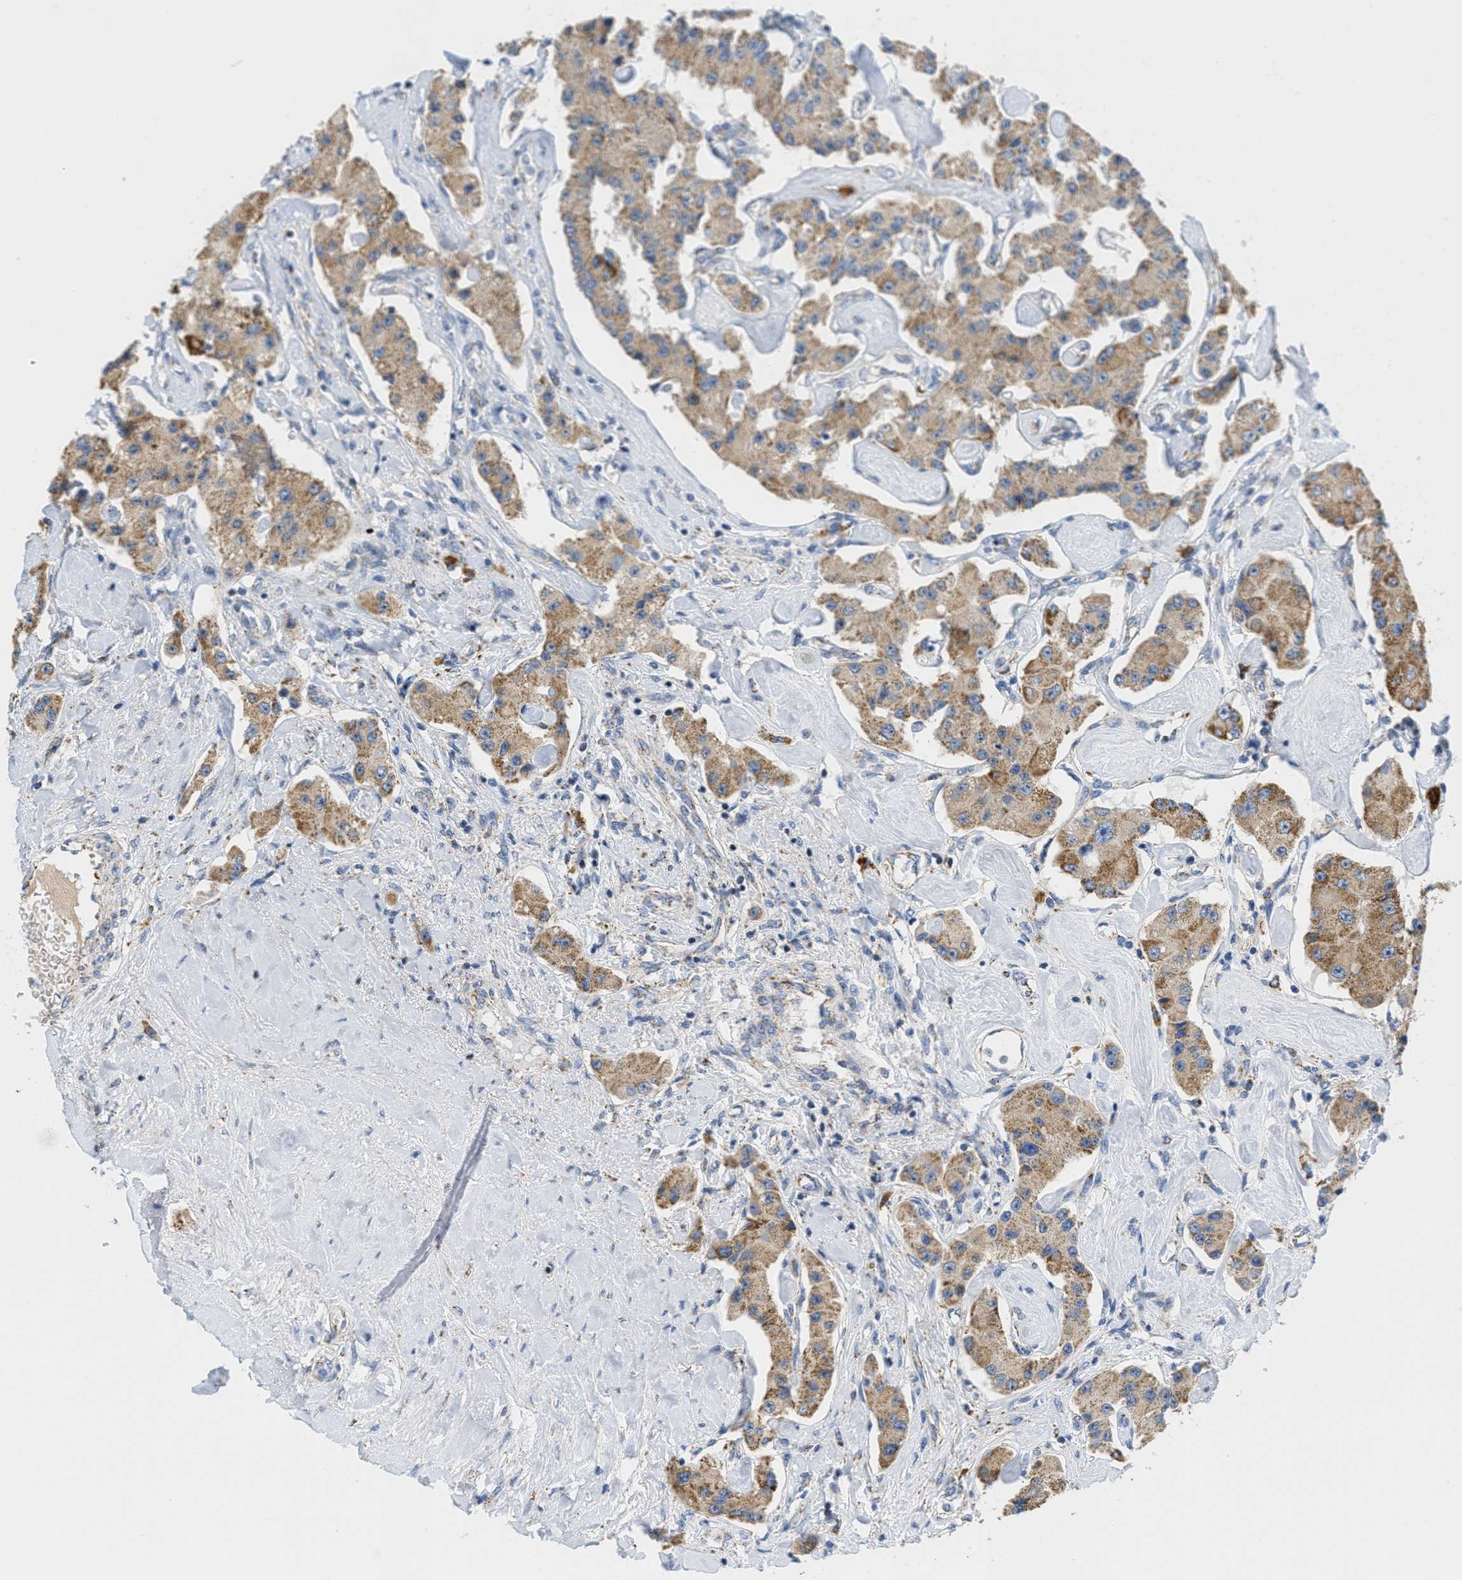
{"staining": {"intensity": "moderate", "quantity": ">75%", "location": "cytoplasmic/membranous"}, "tissue": "carcinoid", "cell_type": "Tumor cells", "image_type": "cancer", "snomed": [{"axis": "morphology", "description": "Carcinoid, malignant, NOS"}, {"axis": "topography", "description": "Pancreas"}], "caption": "Immunohistochemical staining of human carcinoid exhibits medium levels of moderate cytoplasmic/membranous protein staining in about >75% of tumor cells.", "gene": "KCNJ5", "patient": {"sex": "male", "age": 41}}